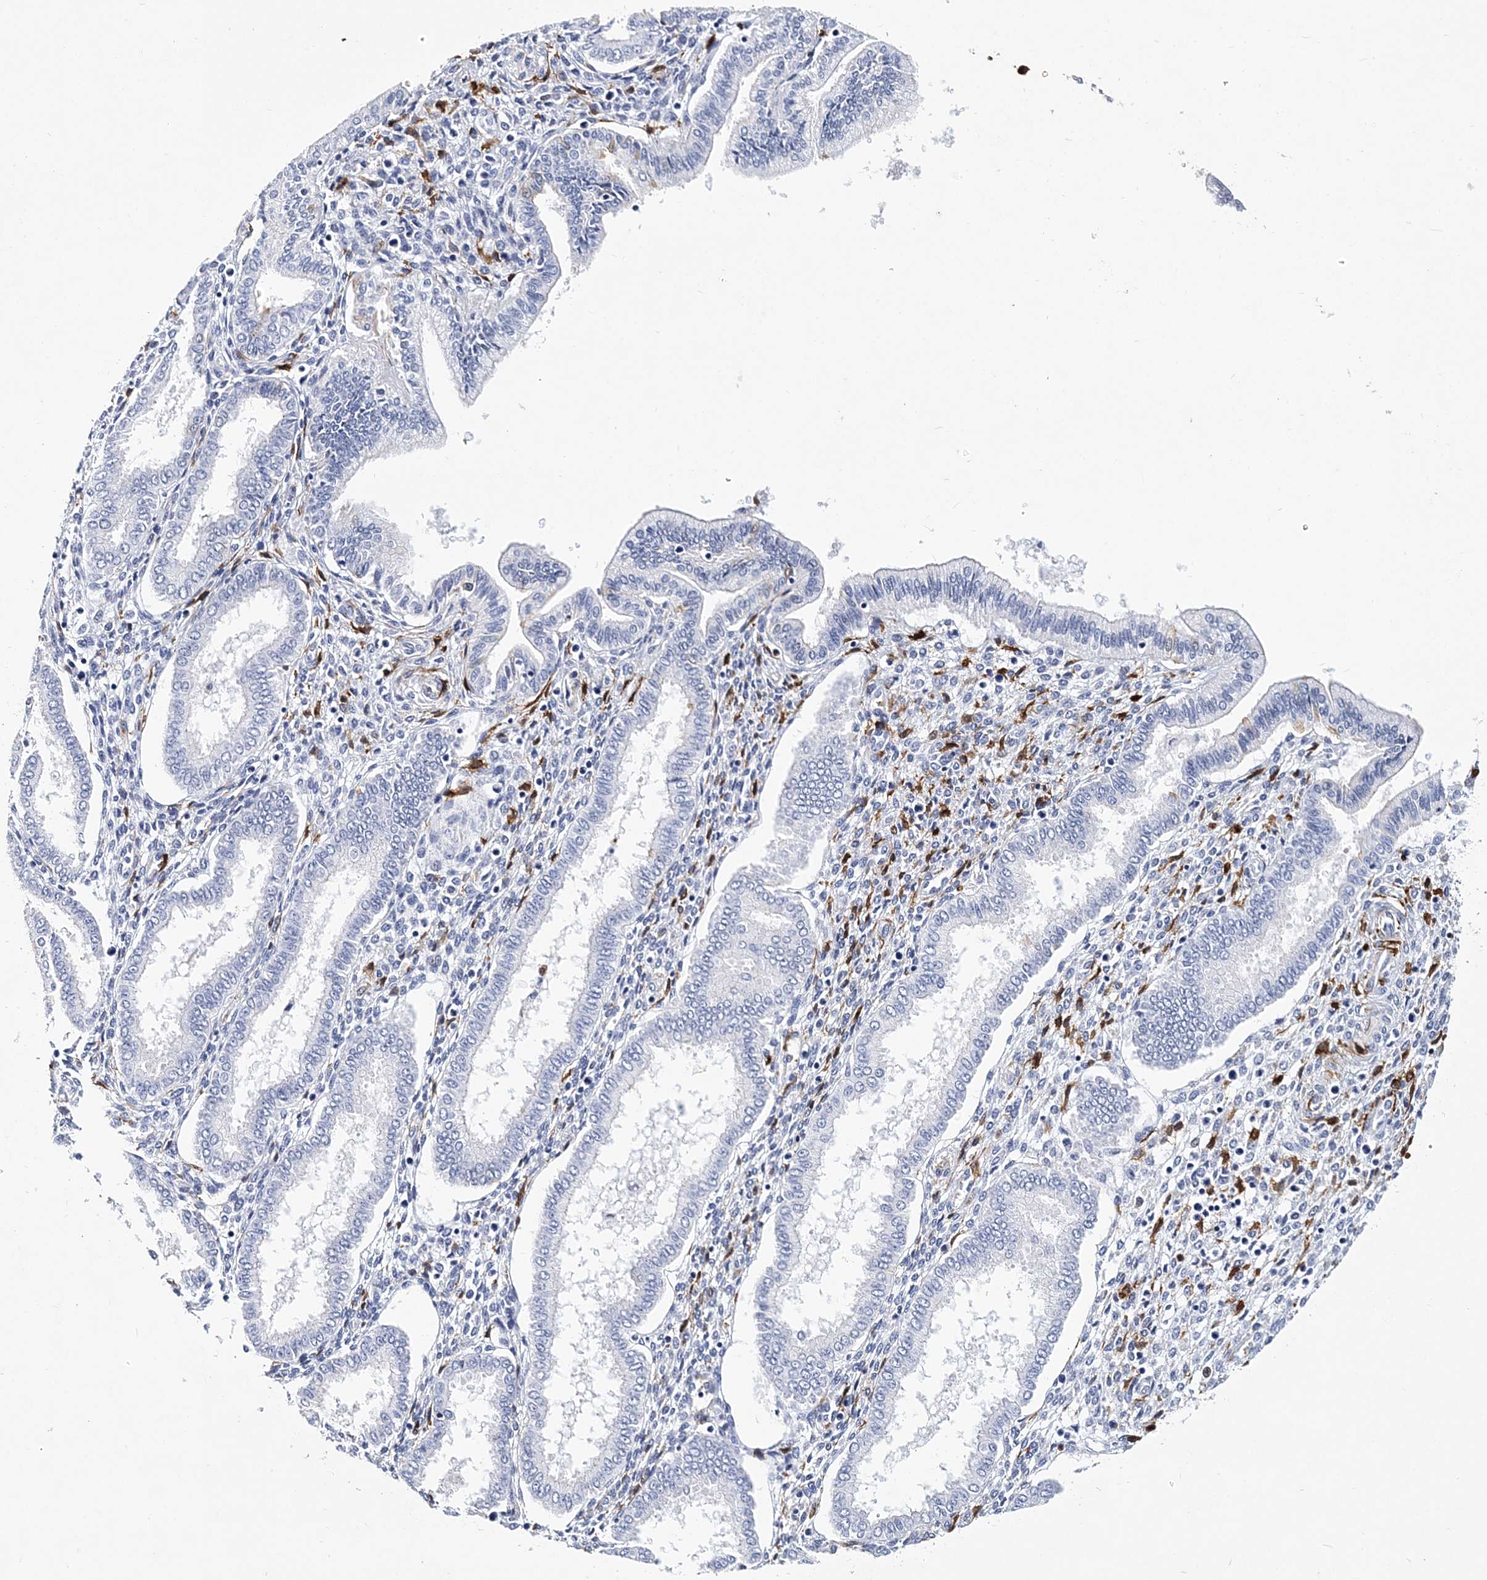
{"staining": {"intensity": "moderate", "quantity": "25%-75%", "location": "cytoplasmic/membranous"}, "tissue": "endometrium", "cell_type": "Cells in endometrial stroma", "image_type": "normal", "snomed": [{"axis": "morphology", "description": "Normal tissue, NOS"}, {"axis": "topography", "description": "Endometrium"}], "caption": "Immunohistochemical staining of unremarkable endometrium reveals medium levels of moderate cytoplasmic/membranous expression in about 25%-75% of cells in endometrial stroma. Immunohistochemistry (ihc) stains the protein in brown and the nuclei are stained blue.", "gene": "ITGA2B", "patient": {"sex": "female", "age": 24}}